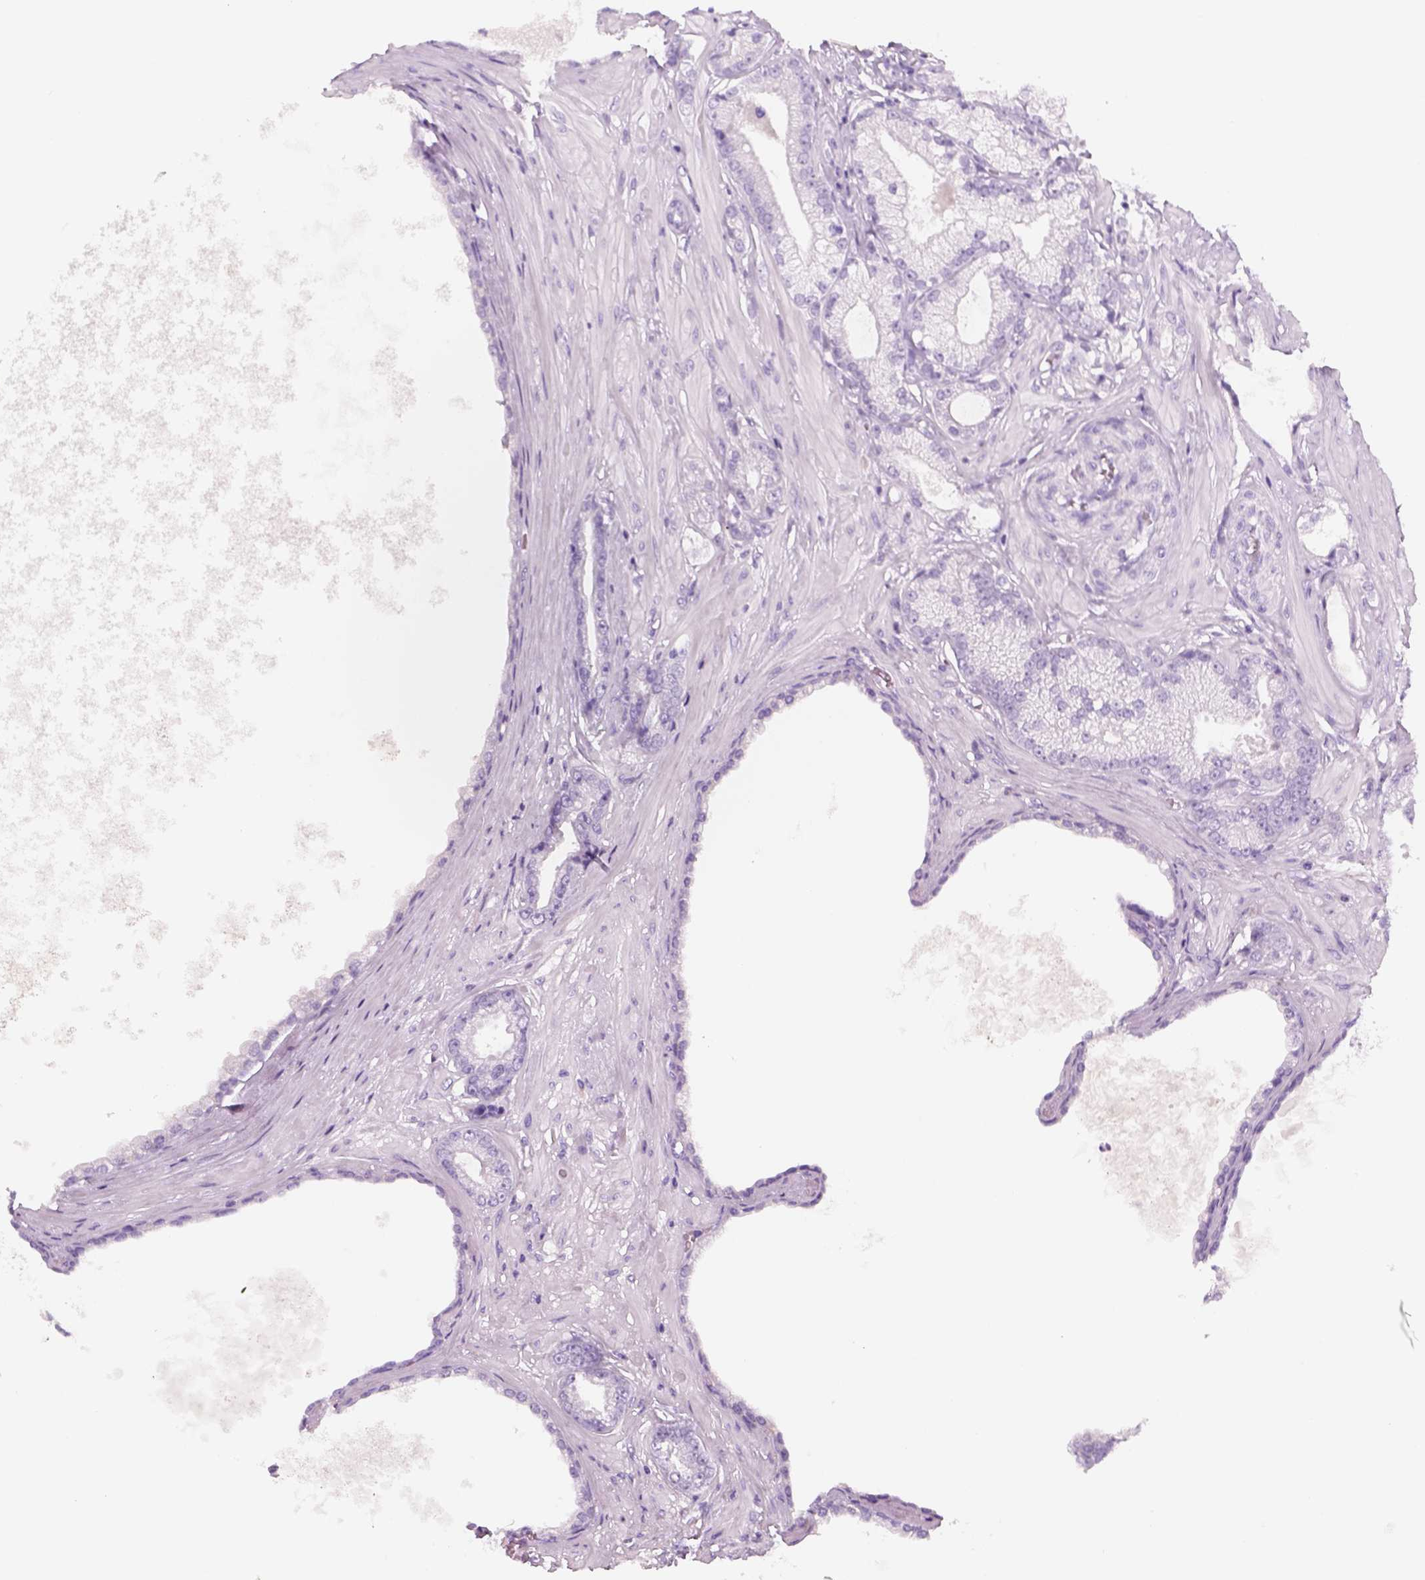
{"staining": {"intensity": "negative", "quantity": "none", "location": "none"}, "tissue": "prostate cancer", "cell_type": "Tumor cells", "image_type": "cancer", "snomed": [{"axis": "morphology", "description": "Adenocarcinoma, Low grade"}, {"axis": "topography", "description": "Prostate"}], "caption": "A histopathology image of prostate low-grade adenocarcinoma stained for a protein demonstrates no brown staining in tumor cells.", "gene": "KRTAP11-1", "patient": {"sex": "male", "age": 64}}